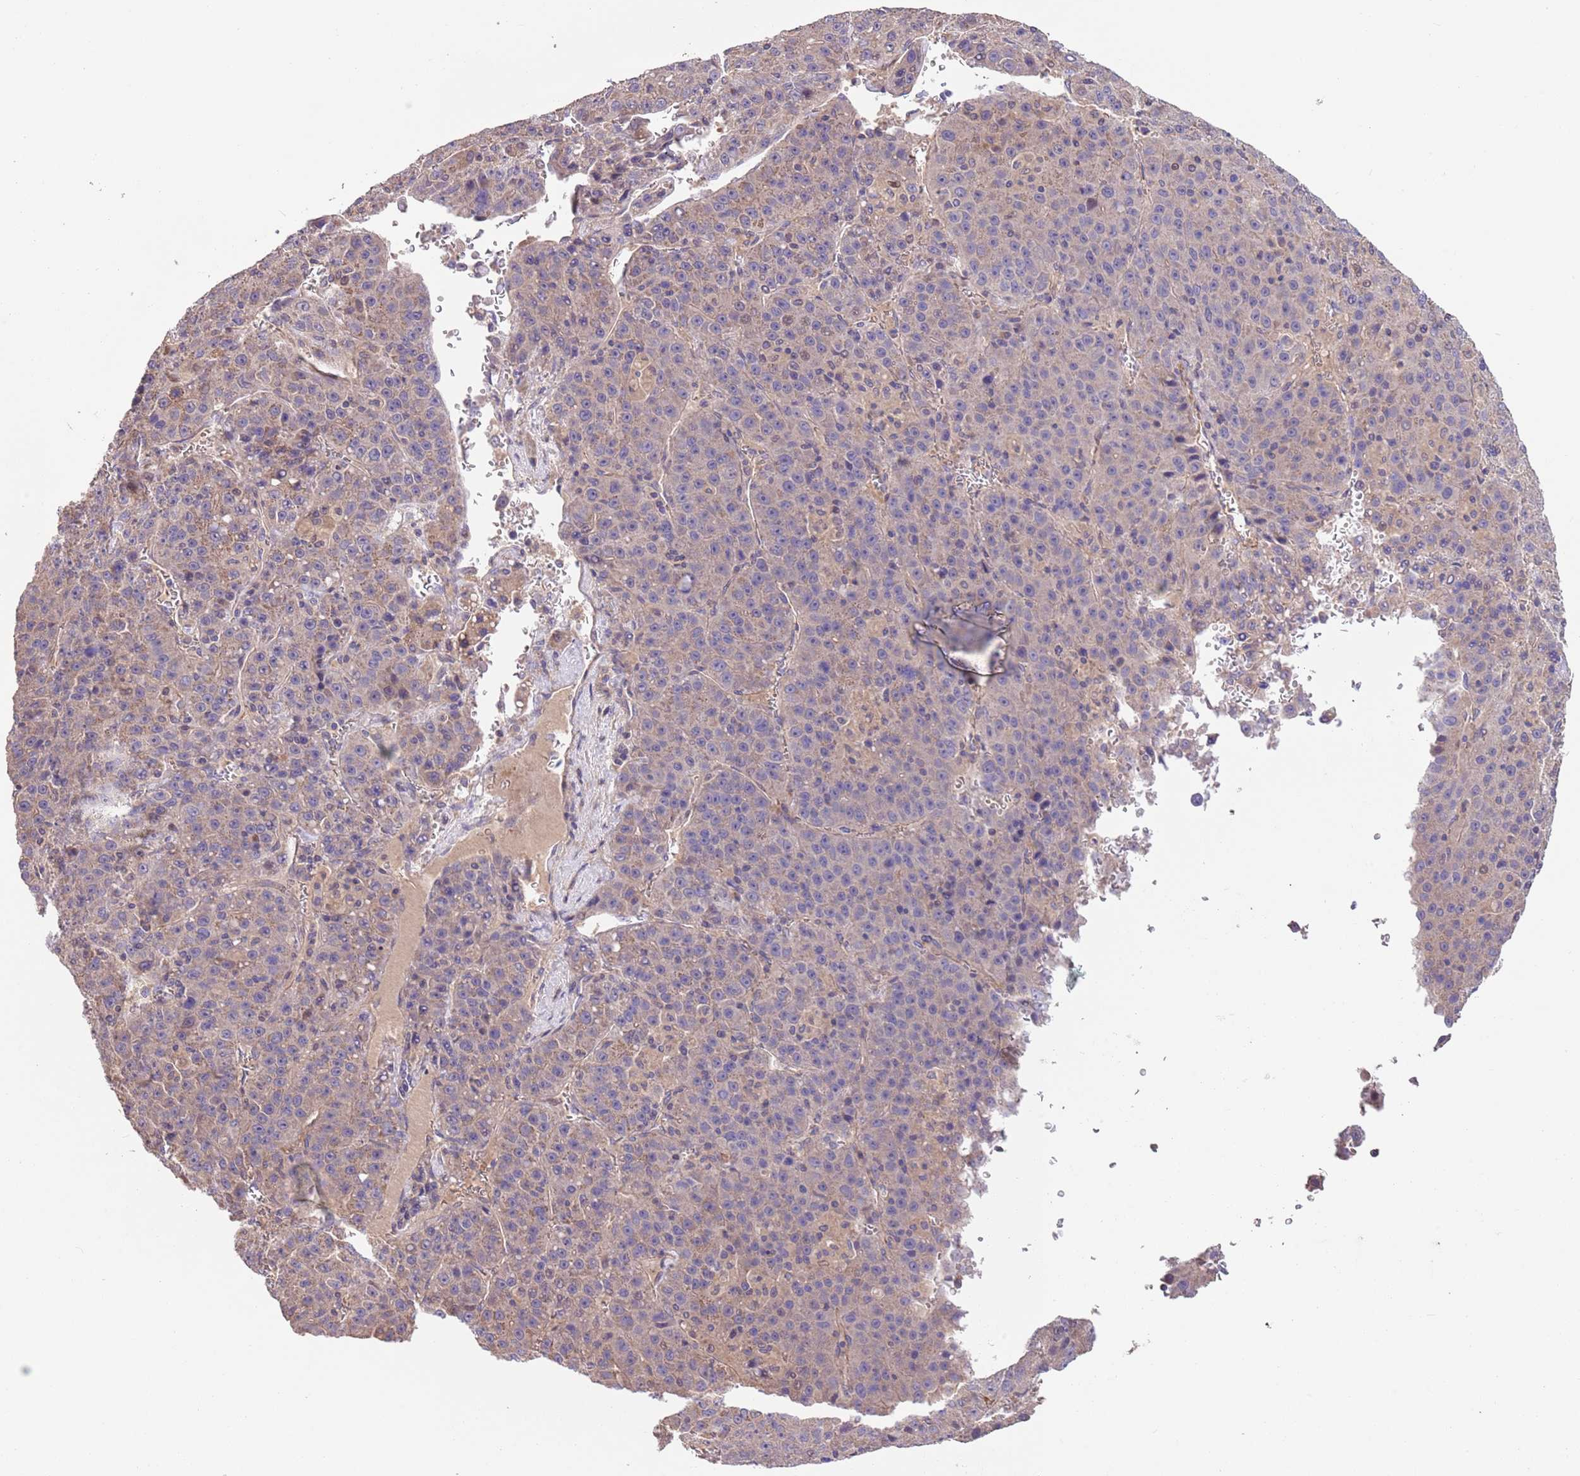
{"staining": {"intensity": "weak", "quantity": "<25%", "location": "cytoplasmic/membranous"}, "tissue": "liver cancer", "cell_type": "Tumor cells", "image_type": "cancer", "snomed": [{"axis": "morphology", "description": "Carcinoma, Hepatocellular, NOS"}, {"axis": "topography", "description": "Liver"}], "caption": "IHC of liver hepatocellular carcinoma shows no expression in tumor cells.", "gene": "FAM89B", "patient": {"sex": "female", "age": 53}}